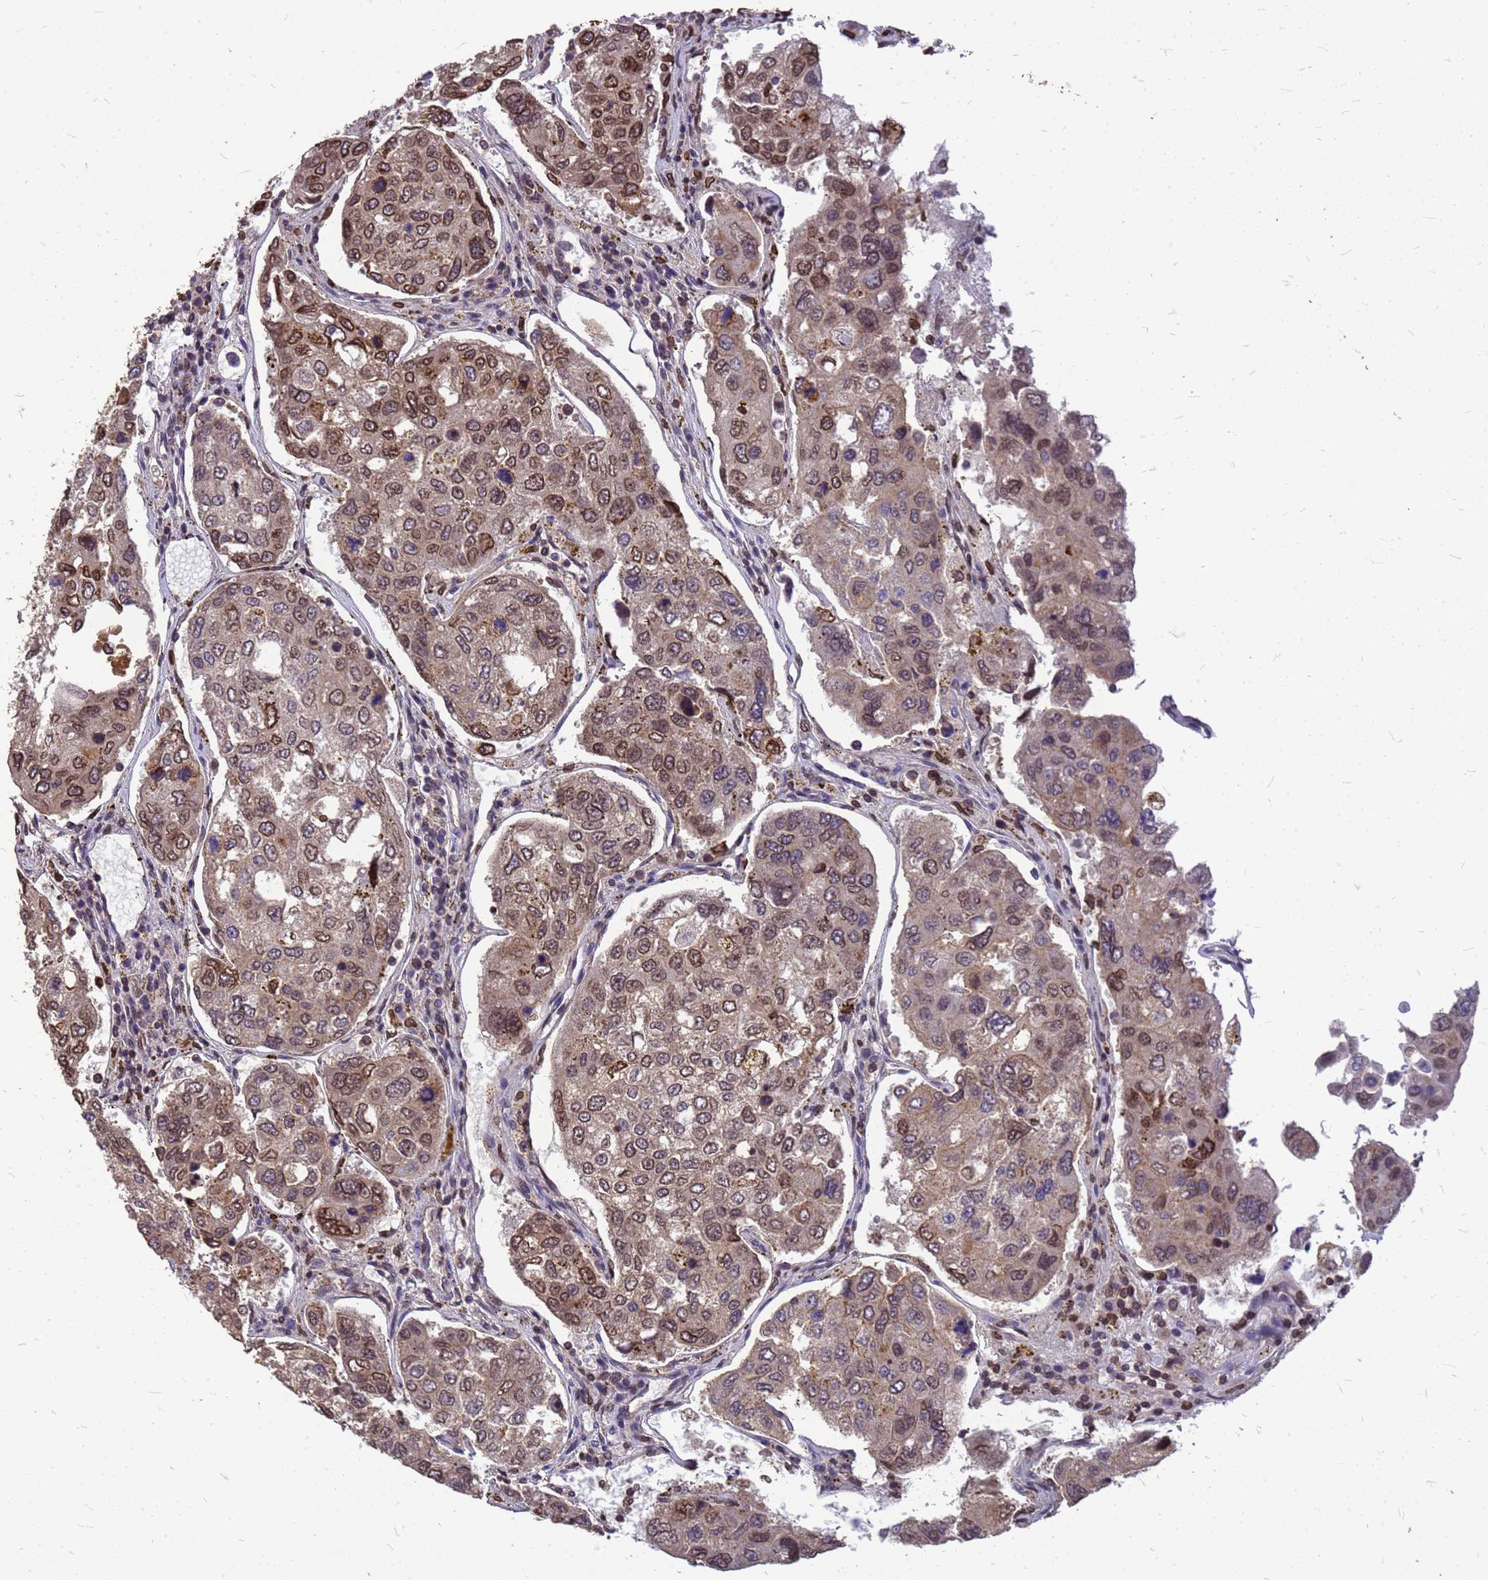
{"staining": {"intensity": "moderate", "quantity": "25%-75%", "location": "cytoplasmic/membranous,nuclear"}, "tissue": "urothelial cancer", "cell_type": "Tumor cells", "image_type": "cancer", "snomed": [{"axis": "morphology", "description": "Urothelial carcinoma, High grade"}, {"axis": "topography", "description": "Lymph node"}, {"axis": "topography", "description": "Urinary bladder"}], "caption": "Immunohistochemical staining of urothelial cancer reveals medium levels of moderate cytoplasmic/membranous and nuclear protein staining in approximately 25%-75% of tumor cells.", "gene": "C1orf35", "patient": {"sex": "male", "age": 51}}